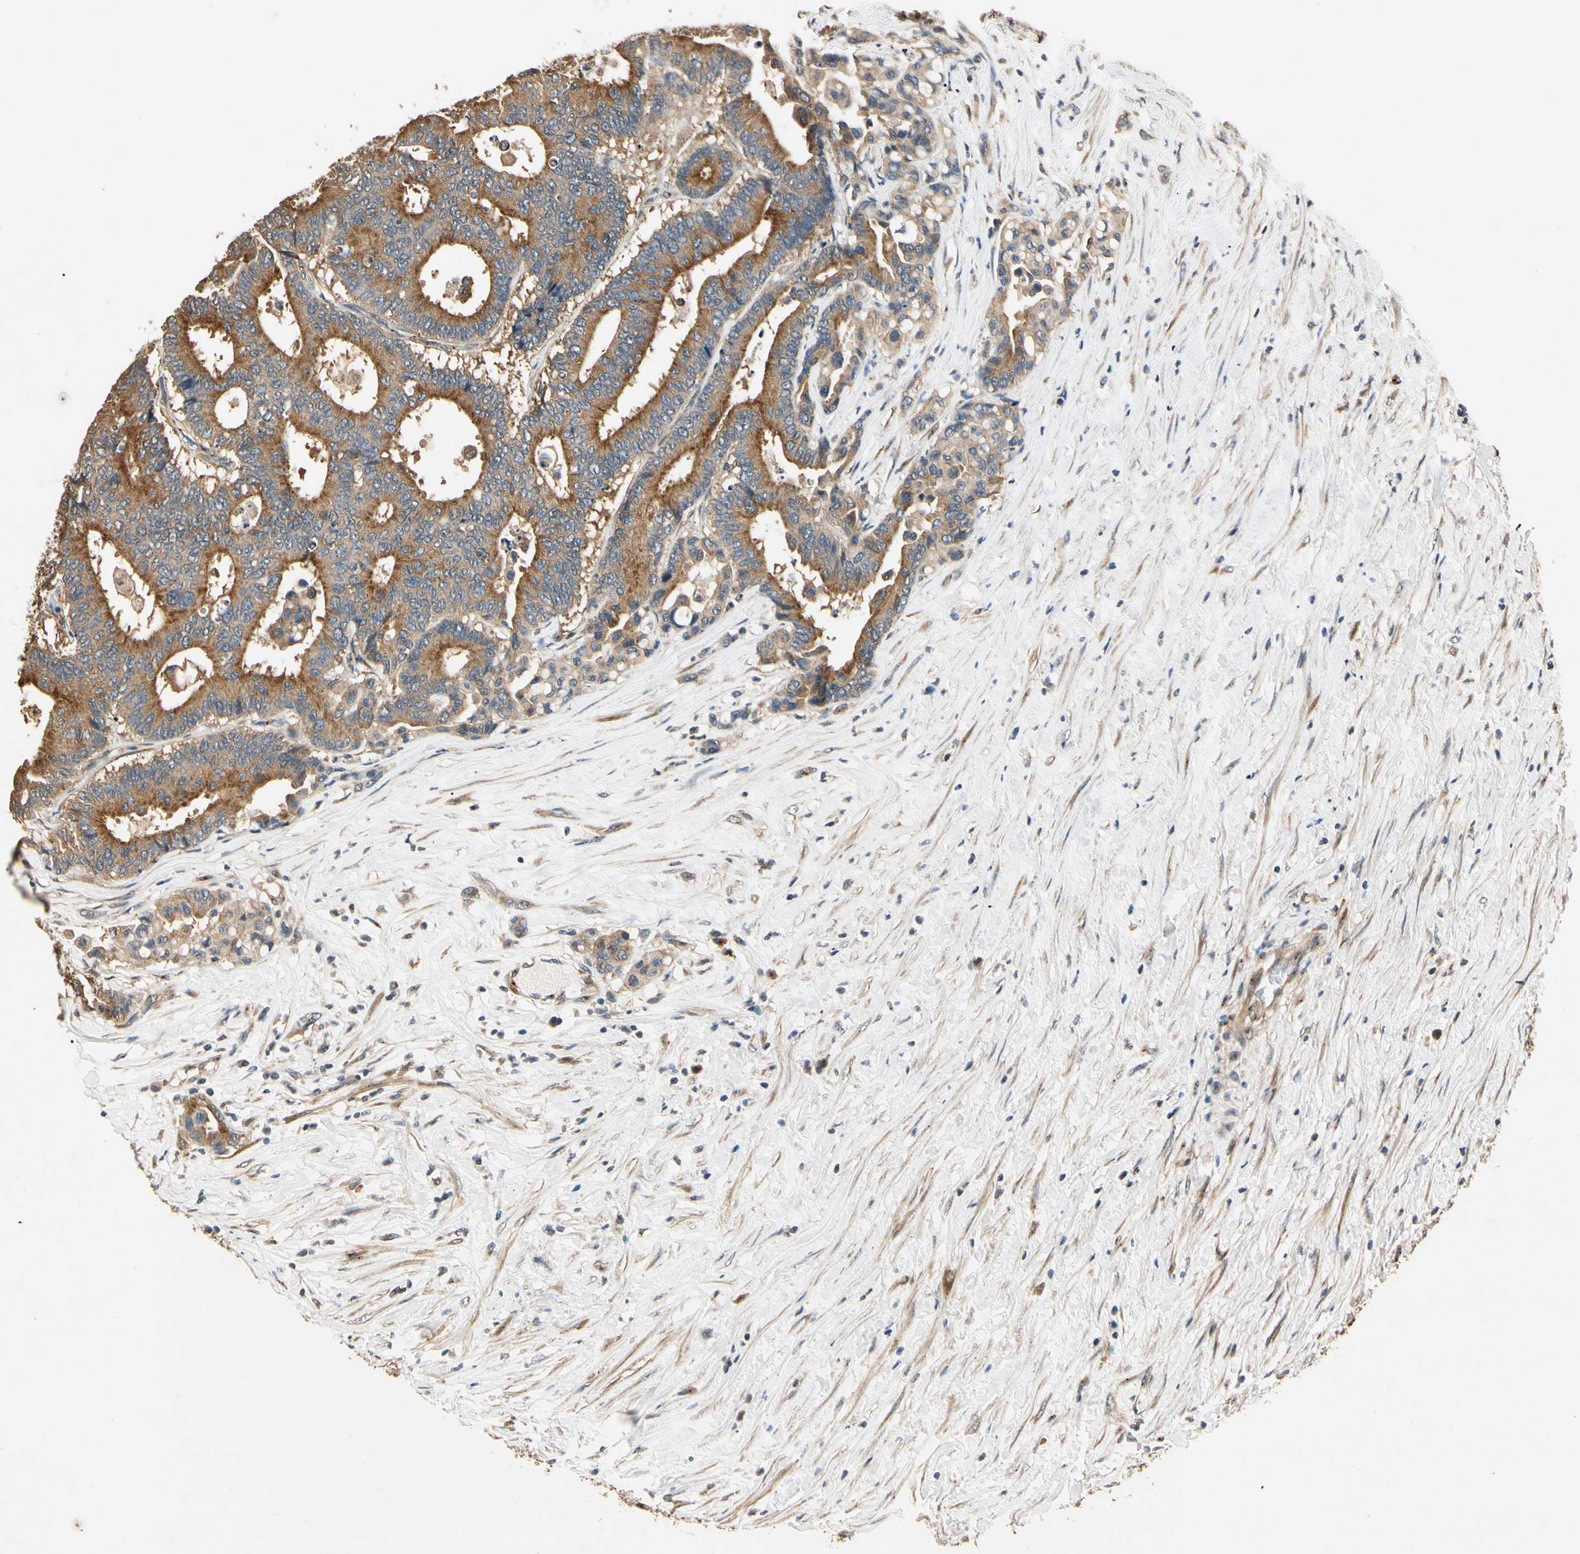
{"staining": {"intensity": "moderate", "quantity": ">75%", "location": "cytoplasmic/membranous"}, "tissue": "colorectal cancer", "cell_type": "Tumor cells", "image_type": "cancer", "snomed": [{"axis": "morphology", "description": "Normal tissue, NOS"}, {"axis": "morphology", "description": "Adenocarcinoma, NOS"}, {"axis": "topography", "description": "Colon"}], "caption": "Protein expression by immunohistochemistry (IHC) exhibits moderate cytoplasmic/membranous staining in approximately >75% of tumor cells in colorectal cancer.", "gene": "AKAP9", "patient": {"sex": "male", "age": 82}}